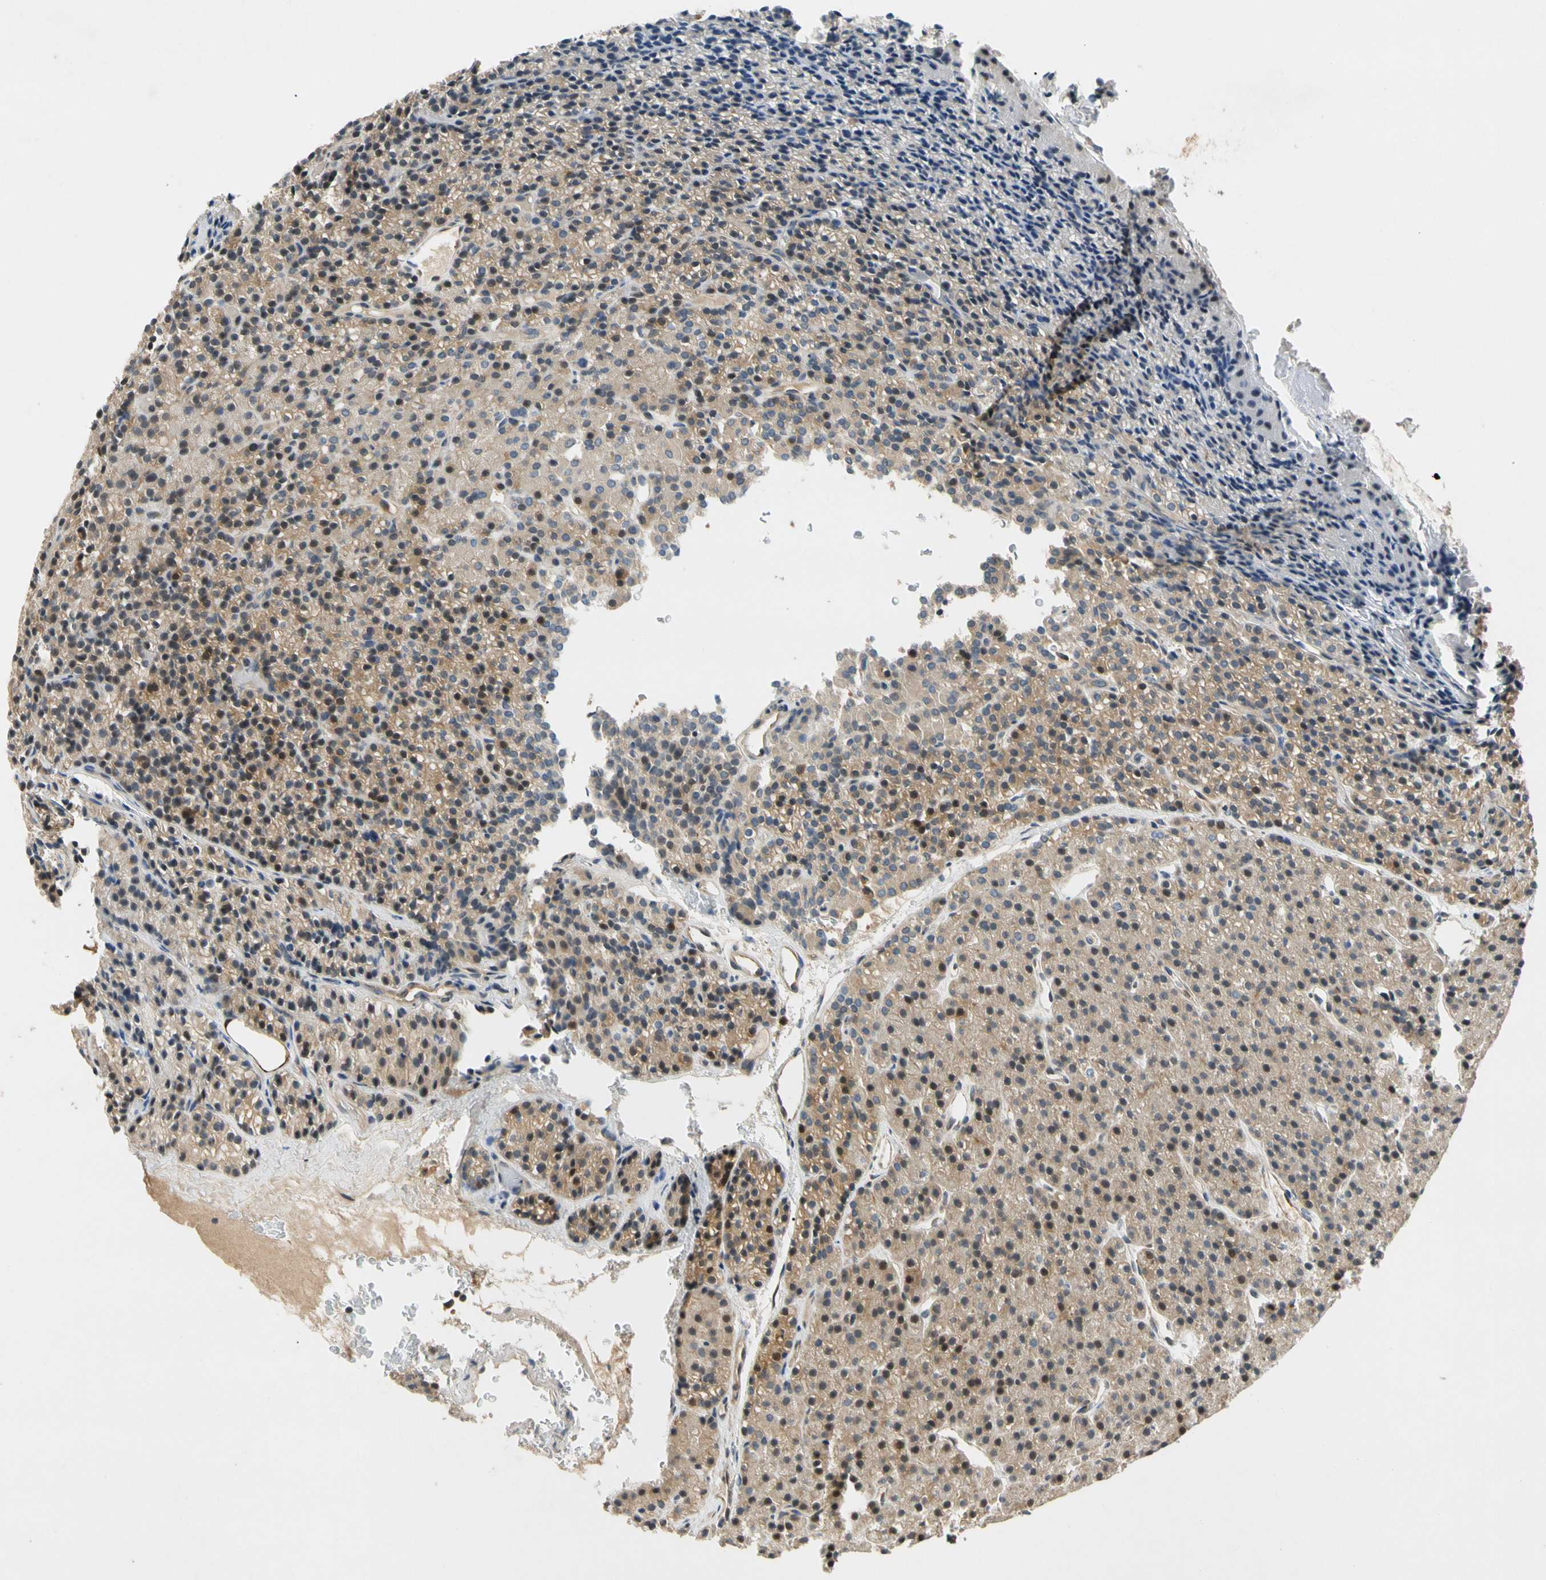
{"staining": {"intensity": "moderate", "quantity": ">75%", "location": "cytoplasmic/membranous"}, "tissue": "parathyroid gland", "cell_type": "Glandular cells", "image_type": "normal", "snomed": [{"axis": "morphology", "description": "Normal tissue, NOS"}, {"axis": "morphology", "description": "Hyperplasia, NOS"}, {"axis": "topography", "description": "Parathyroid gland"}], "caption": "Protein expression analysis of normal human parathyroid gland reveals moderate cytoplasmic/membranous positivity in approximately >75% of glandular cells. Ihc stains the protein of interest in brown and the nuclei are stained blue.", "gene": "GATD1", "patient": {"sex": "male", "age": 44}}